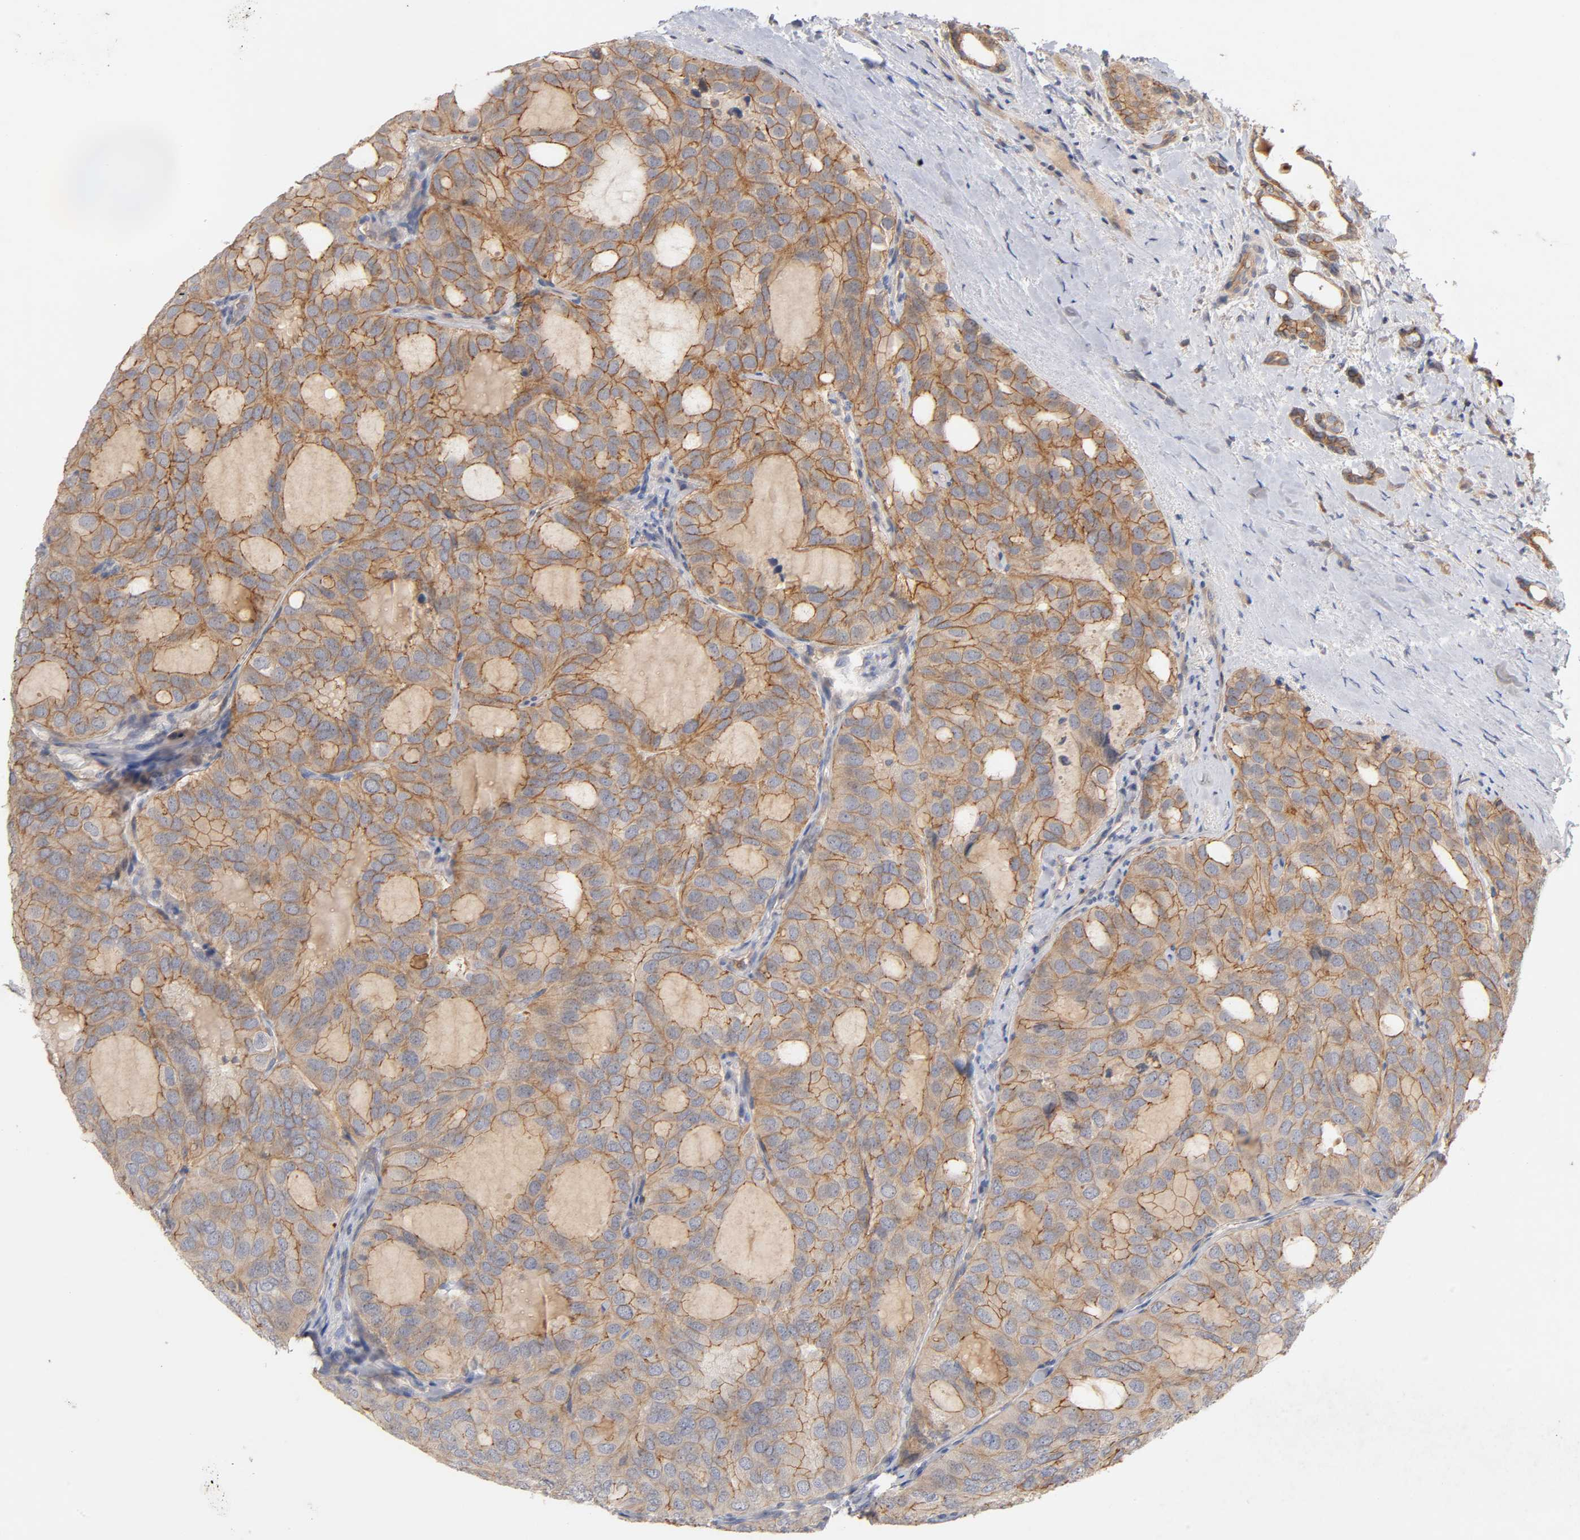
{"staining": {"intensity": "moderate", "quantity": ">75%", "location": "cytoplasmic/membranous"}, "tissue": "thyroid cancer", "cell_type": "Tumor cells", "image_type": "cancer", "snomed": [{"axis": "morphology", "description": "Follicular adenoma carcinoma, NOS"}, {"axis": "topography", "description": "Thyroid gland"}], "caption": "Protein expression analysis of human thyroid follicular adenoma carcinoma reveals moderate cytoplasmic/membranous staining in about >75% of tumor cells.", "gene": "PDZD11", "patient": {"sex": "male", "age": 75}}